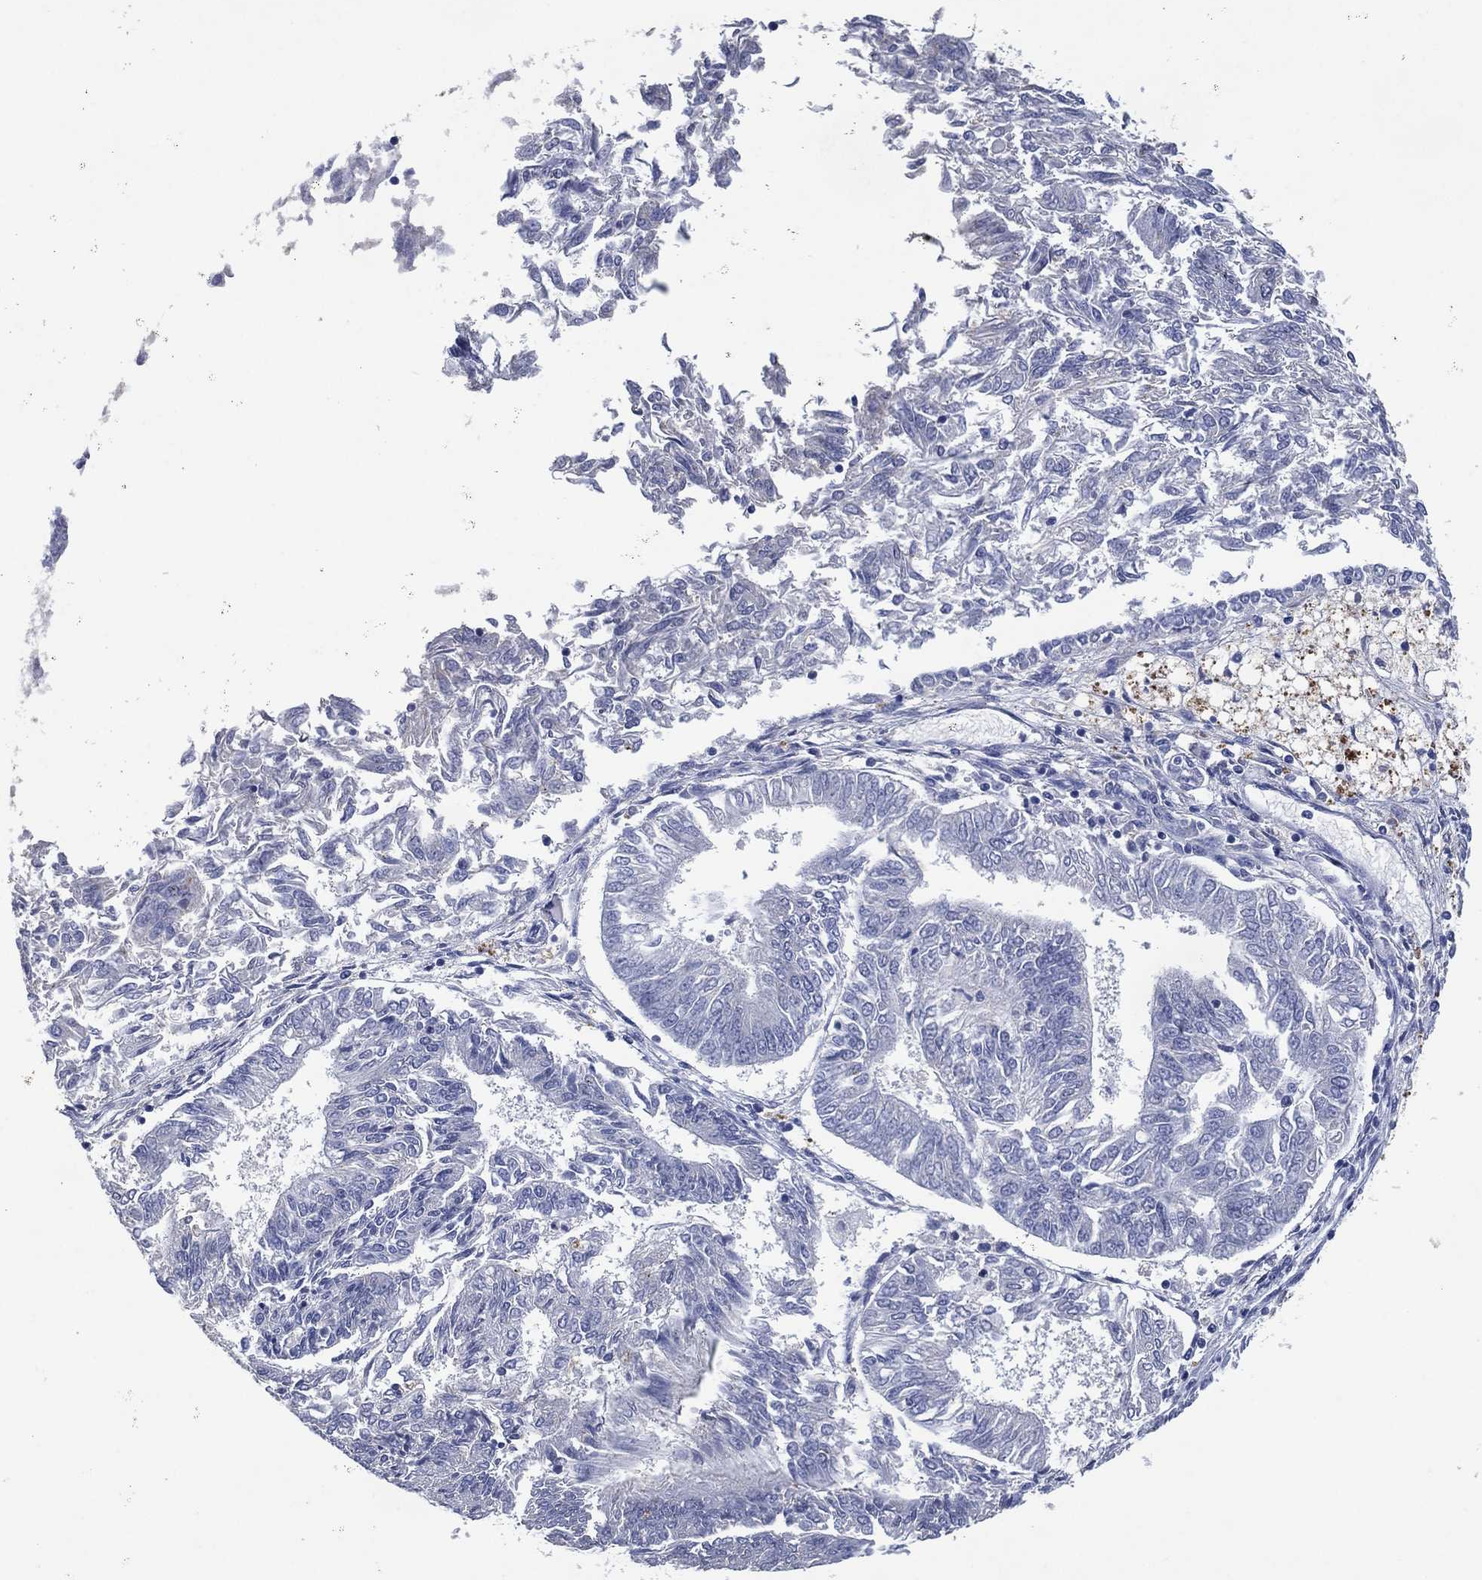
{"staining": {"intensity": "negative", "quantity": "none", "location": "none"}, "tissue": "endometrial cancer", "cell_type": "Tumor cells", "image_type": "cancer", "snomed": [{"axis": "morphology", "description": "Adenocarcinoma, NOS"}, {"axis": "topography", "description": "Endometrium"}], "caption": "Endometrial adenocarcinoma was stained to show a protein in brown. There is no significant positivity in tumor cells.", "gene": "FSCN2", "patient": {"sex": "female", "age": 58}}